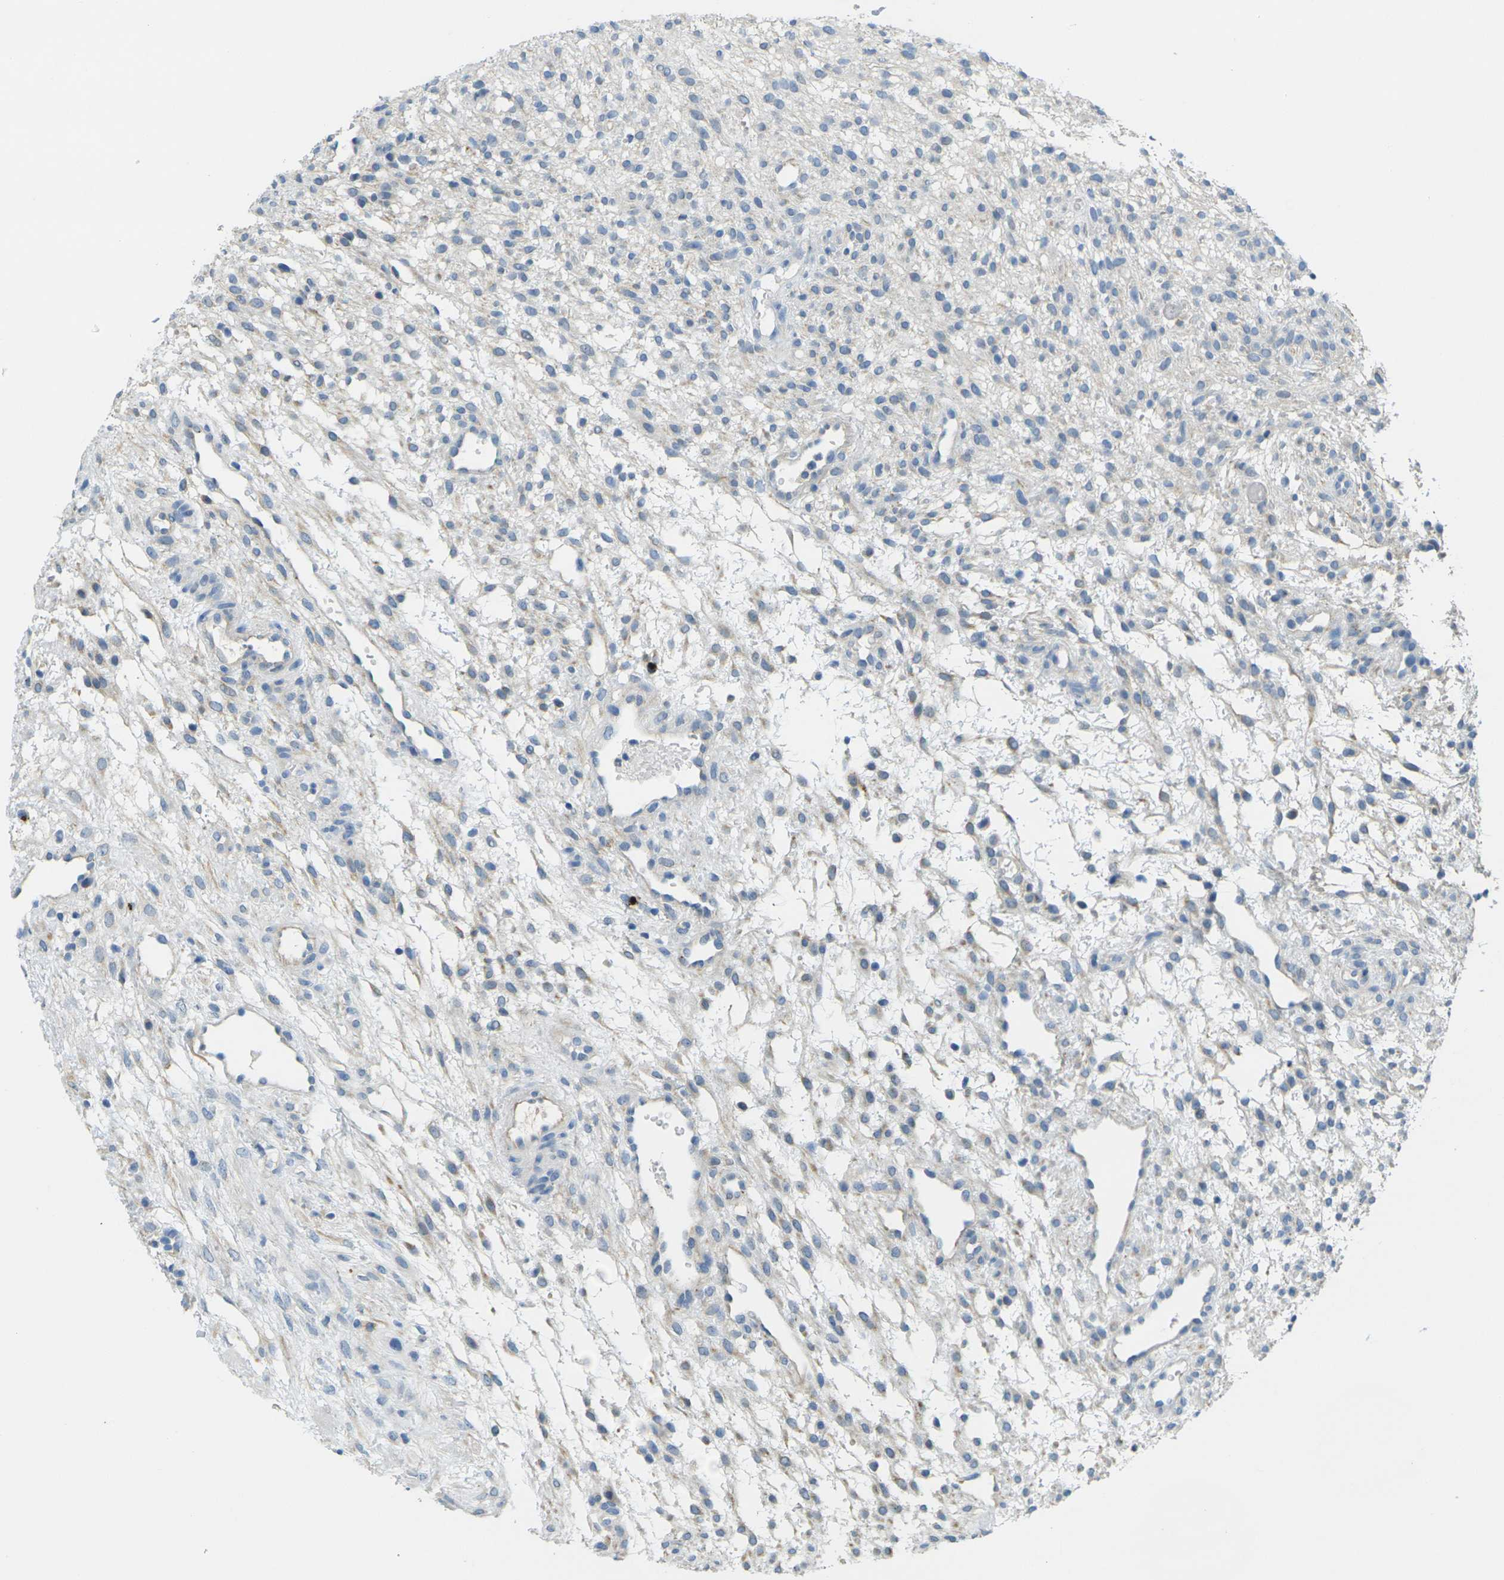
{"staining": {"intensity": "negative", "quantity": "none", "location": "none"}, "tissue": "ovary", "cell_type": "Ovarian stroma cells", "image_type": "normal", "snomed": [{"axis": "morphology", "description": "Normal tissue, NOS"}, {"axis": "morphology", "description": "Cyst, NOS"}, {"axis": "topography", "description": "Ovary"}], "caption": "A high-resolution image shows immunohistochemistry (IHC) staining of unremarkable ovary, which shows no significant staining in ovarian stroma cells. (Brightfield microscopy of DAB IHC at high magnification).", "gene": "CYP2C8", "patient": {"sex": "female", "age": 18}}